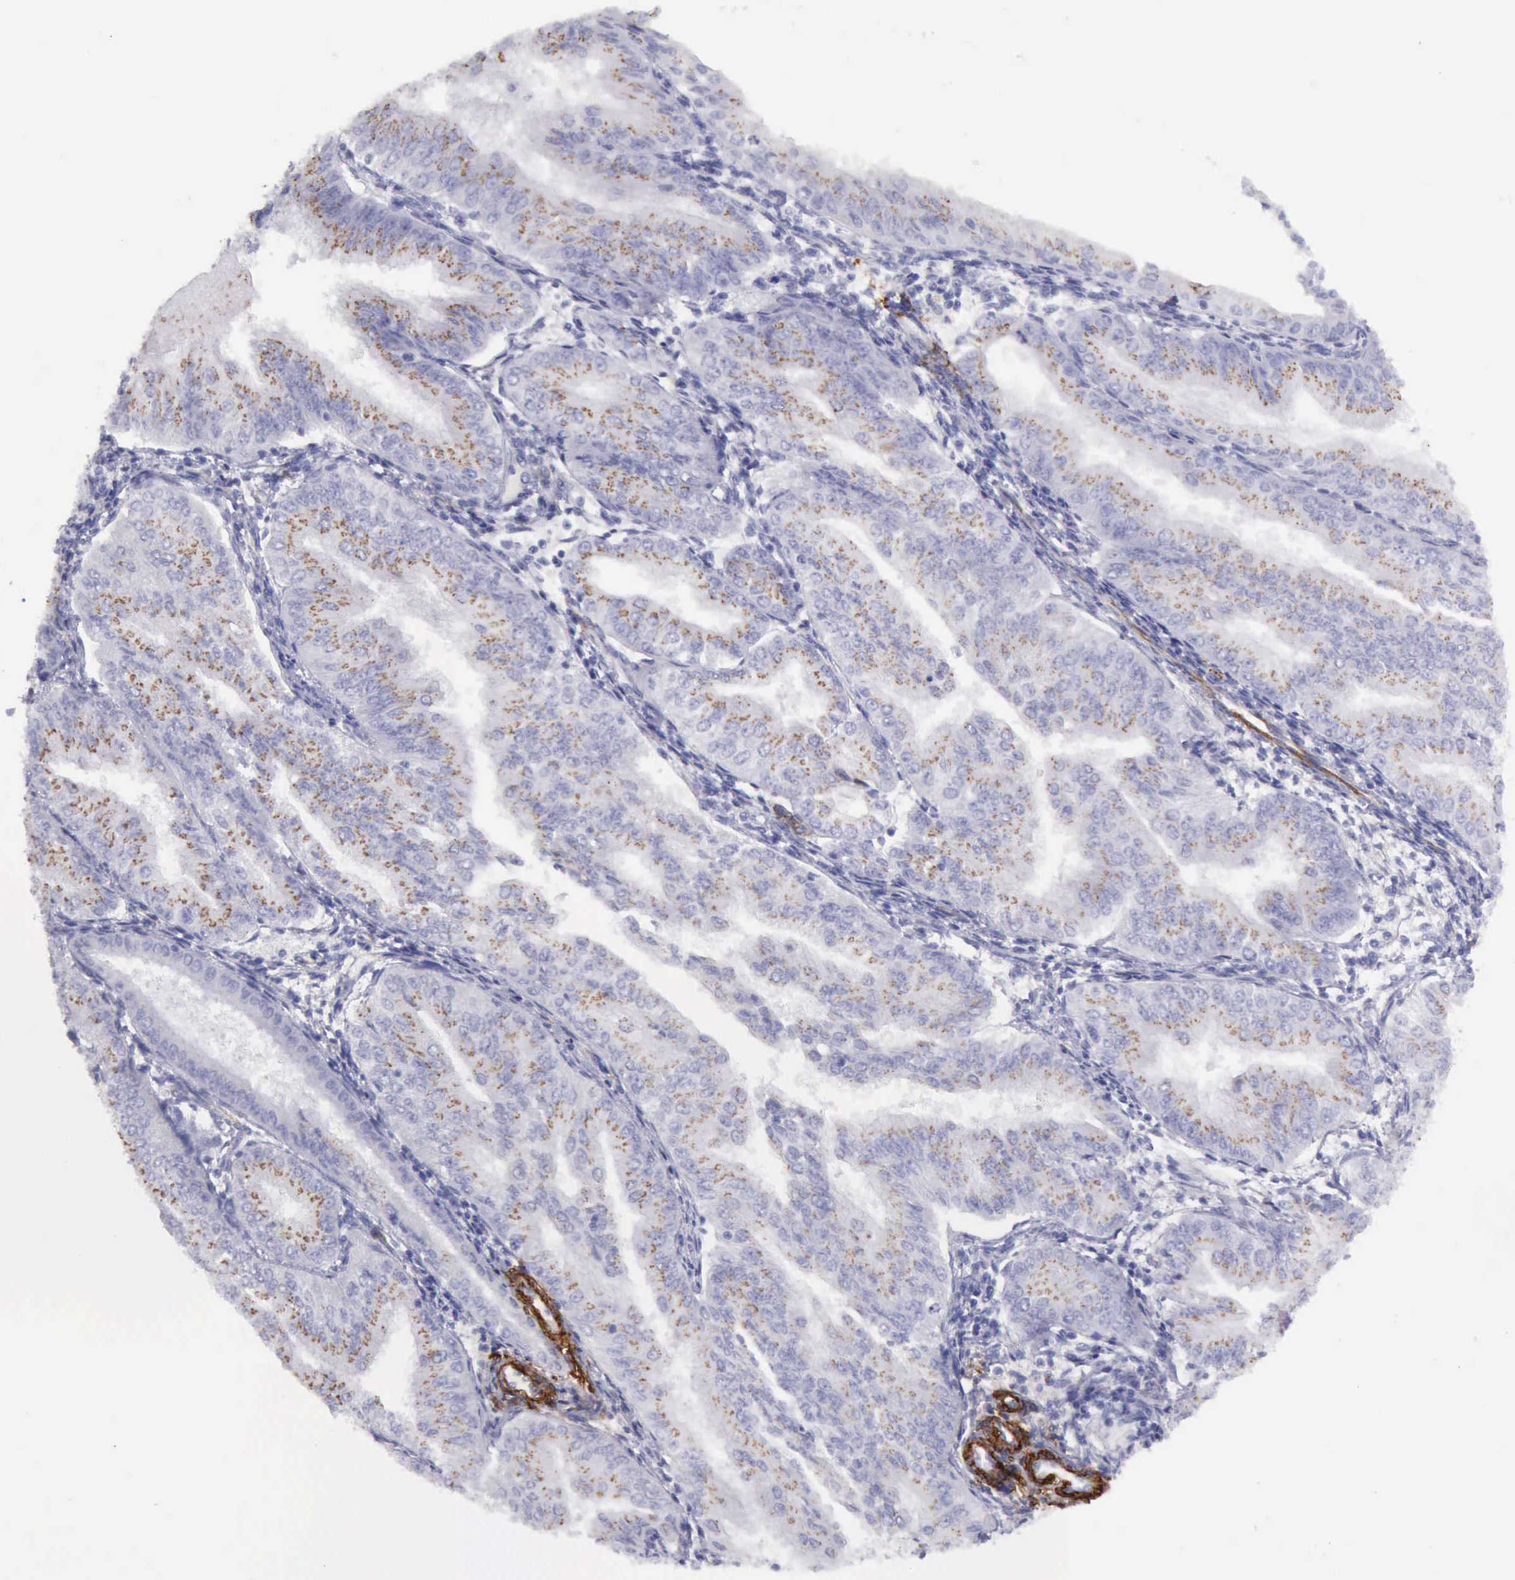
{"staining": {"intensity": "weak", "quantity": ">75%", "location": "cytoplasmic/membranous"}, "tissue": "endometrial cancer", "cell_type": "Tumor cells", "image_type": "cancer", "snomed": [{"axis": "morphology", "description": "Adenocarcinoma, NOS"}, {"axis": "topography", "description": "Endometrium"}], "caption": "Immunohistochemistry (DAB (3,3'-diaminobenzidine)) staining of human adenocarcinoma (endometrial) reveals weak cytoplasmic/membranous protein positivity in approximately >75% of tumor cells.", "gene": "AOC3", "patient": {"sex": "female", "age": 53}}